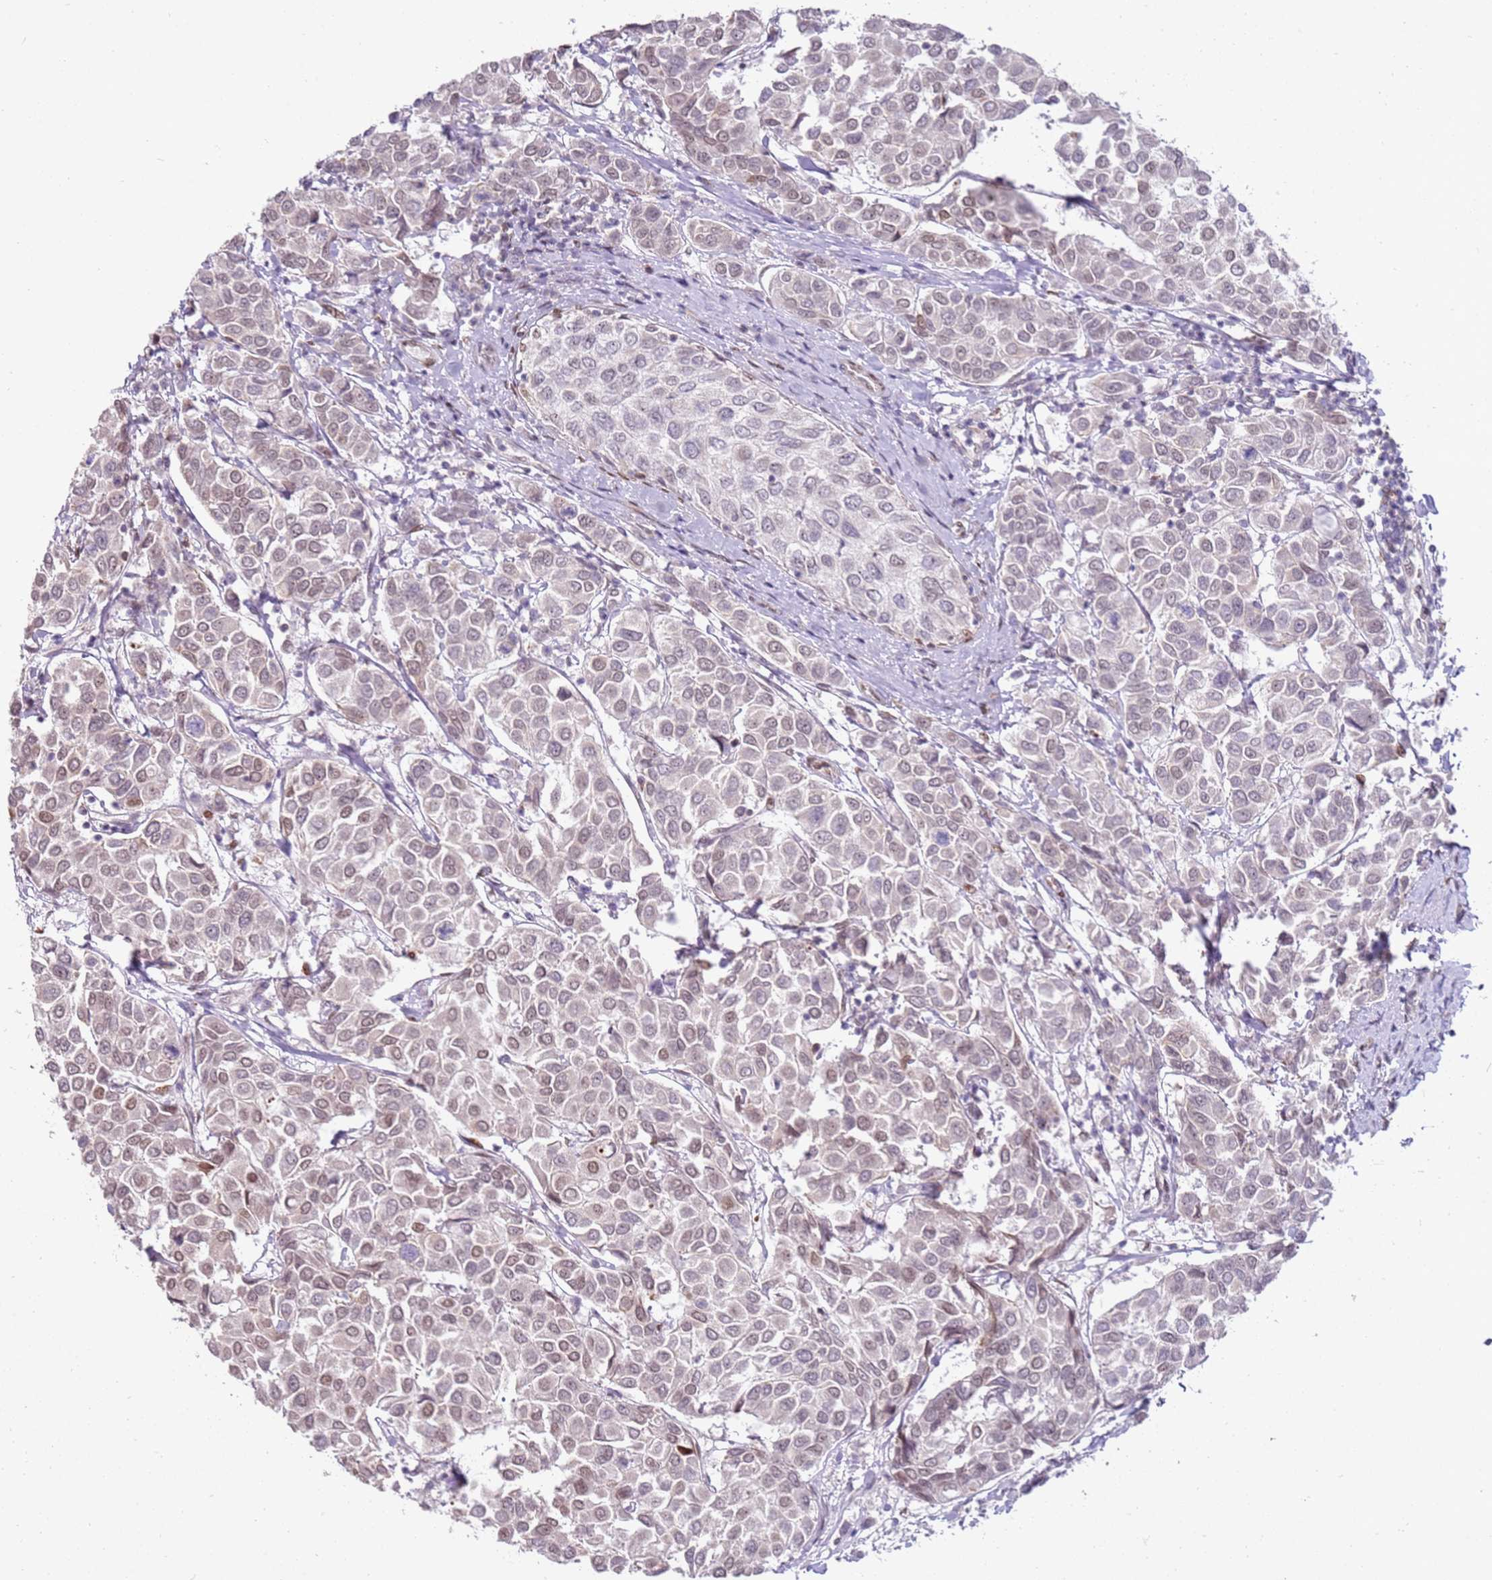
{"staining": {"intensity": "moderate", "quantity": "<25%", "location": "nuclear"}, "tissue": "breast cancer", "cell_type": "Tumor cells", "image_type": "cancer", "snomed": [{"axis": "morphology", "description": "Duct carcinoma"}, {"axis": "topography", "description": "Breast"}], "caption": "A brown stain shows moderate nuclear staining of a protein in human breast cancer tumor cells. (IHC, brightfield microscopy, high magnification).", "gene": "PHC2", "patient": {"sex": "female", "age": 55}}